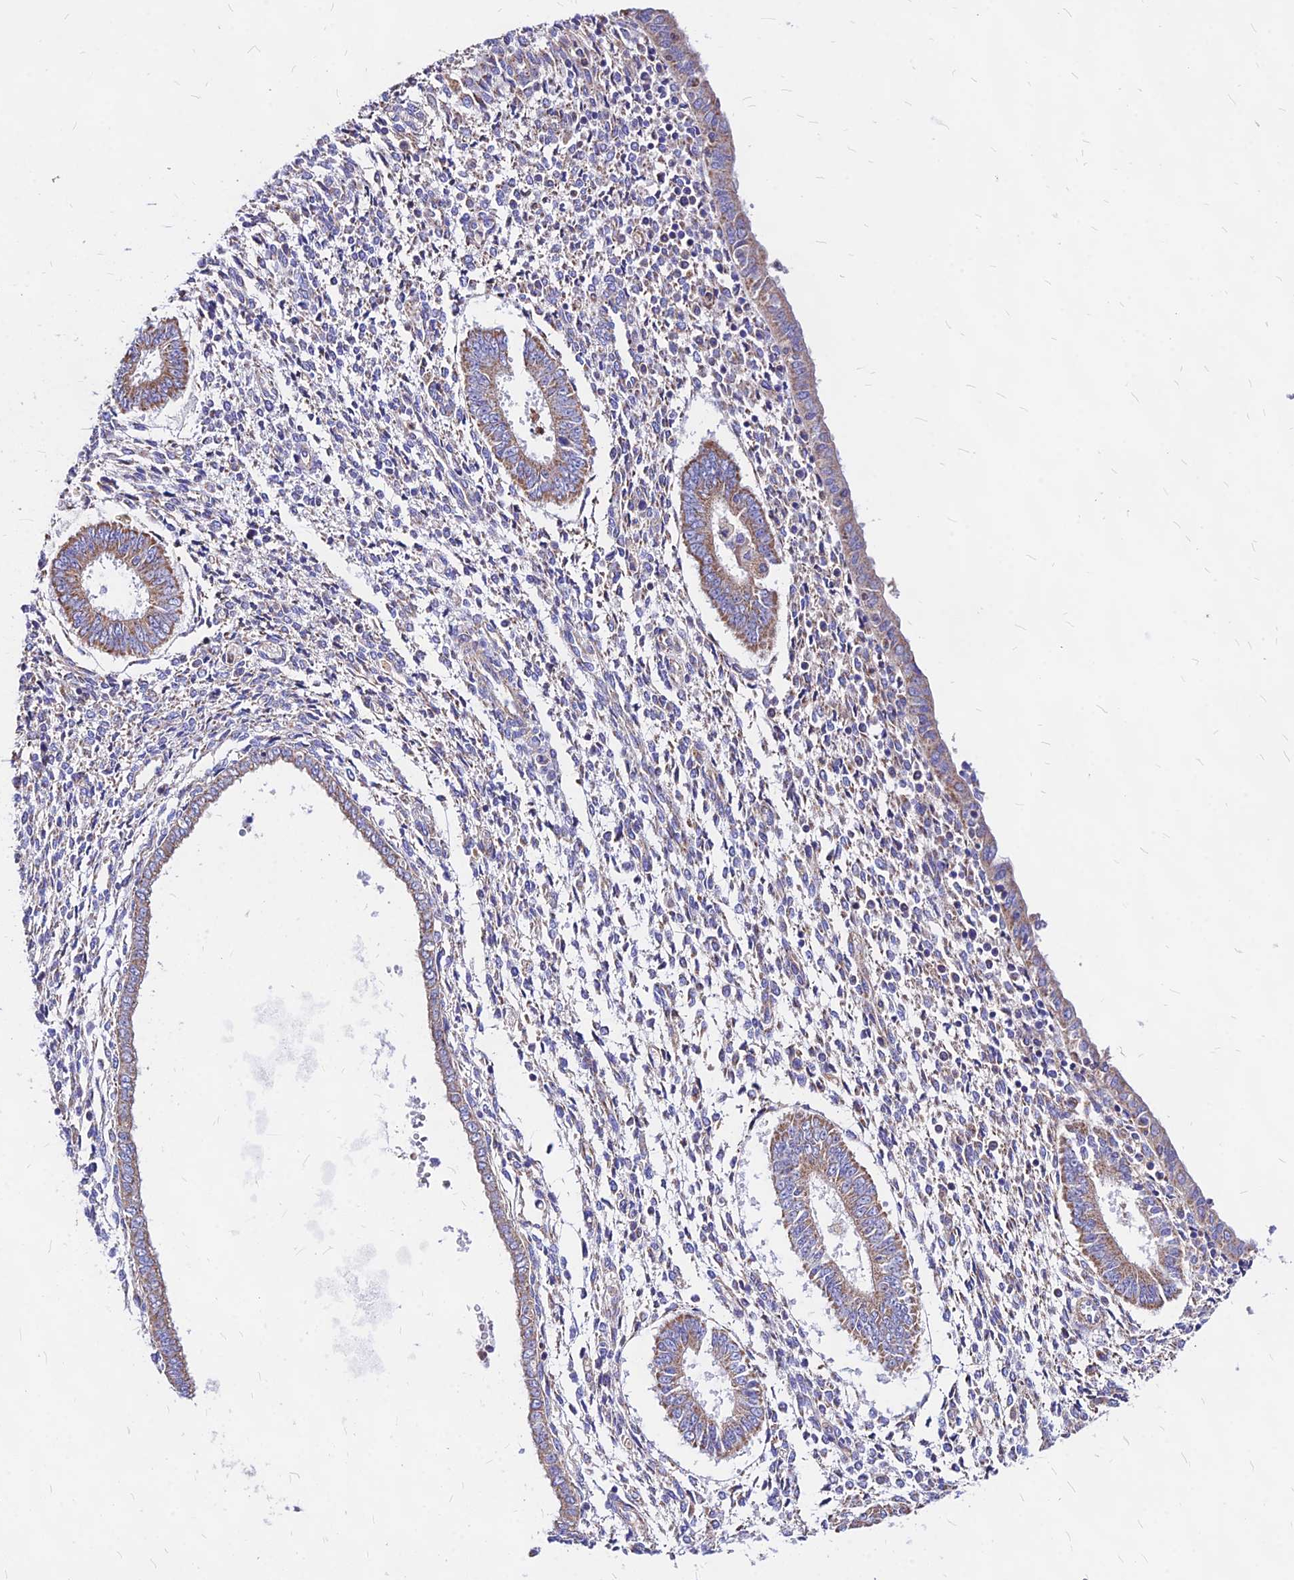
{"staining": {"intensity": "negative", "quantity": "none", "location": "none"}, "tissue": "endometrium", "cell_type": "Cells in endometrial stroma", "image_type": "normal", "snomed": [{"axis": "morphology", "description": "Normal tissue, NOS"}, {"axis": "topography", "description": "Endometrium"}], "caption": "An immunohistochemistry (IHC) micrograph of benign endometrium is shown. There is no staining in cells in endometrial stroma of endometrium.", "gene": "MRPL3", "patient": {"sex": "female", "age": 35}}